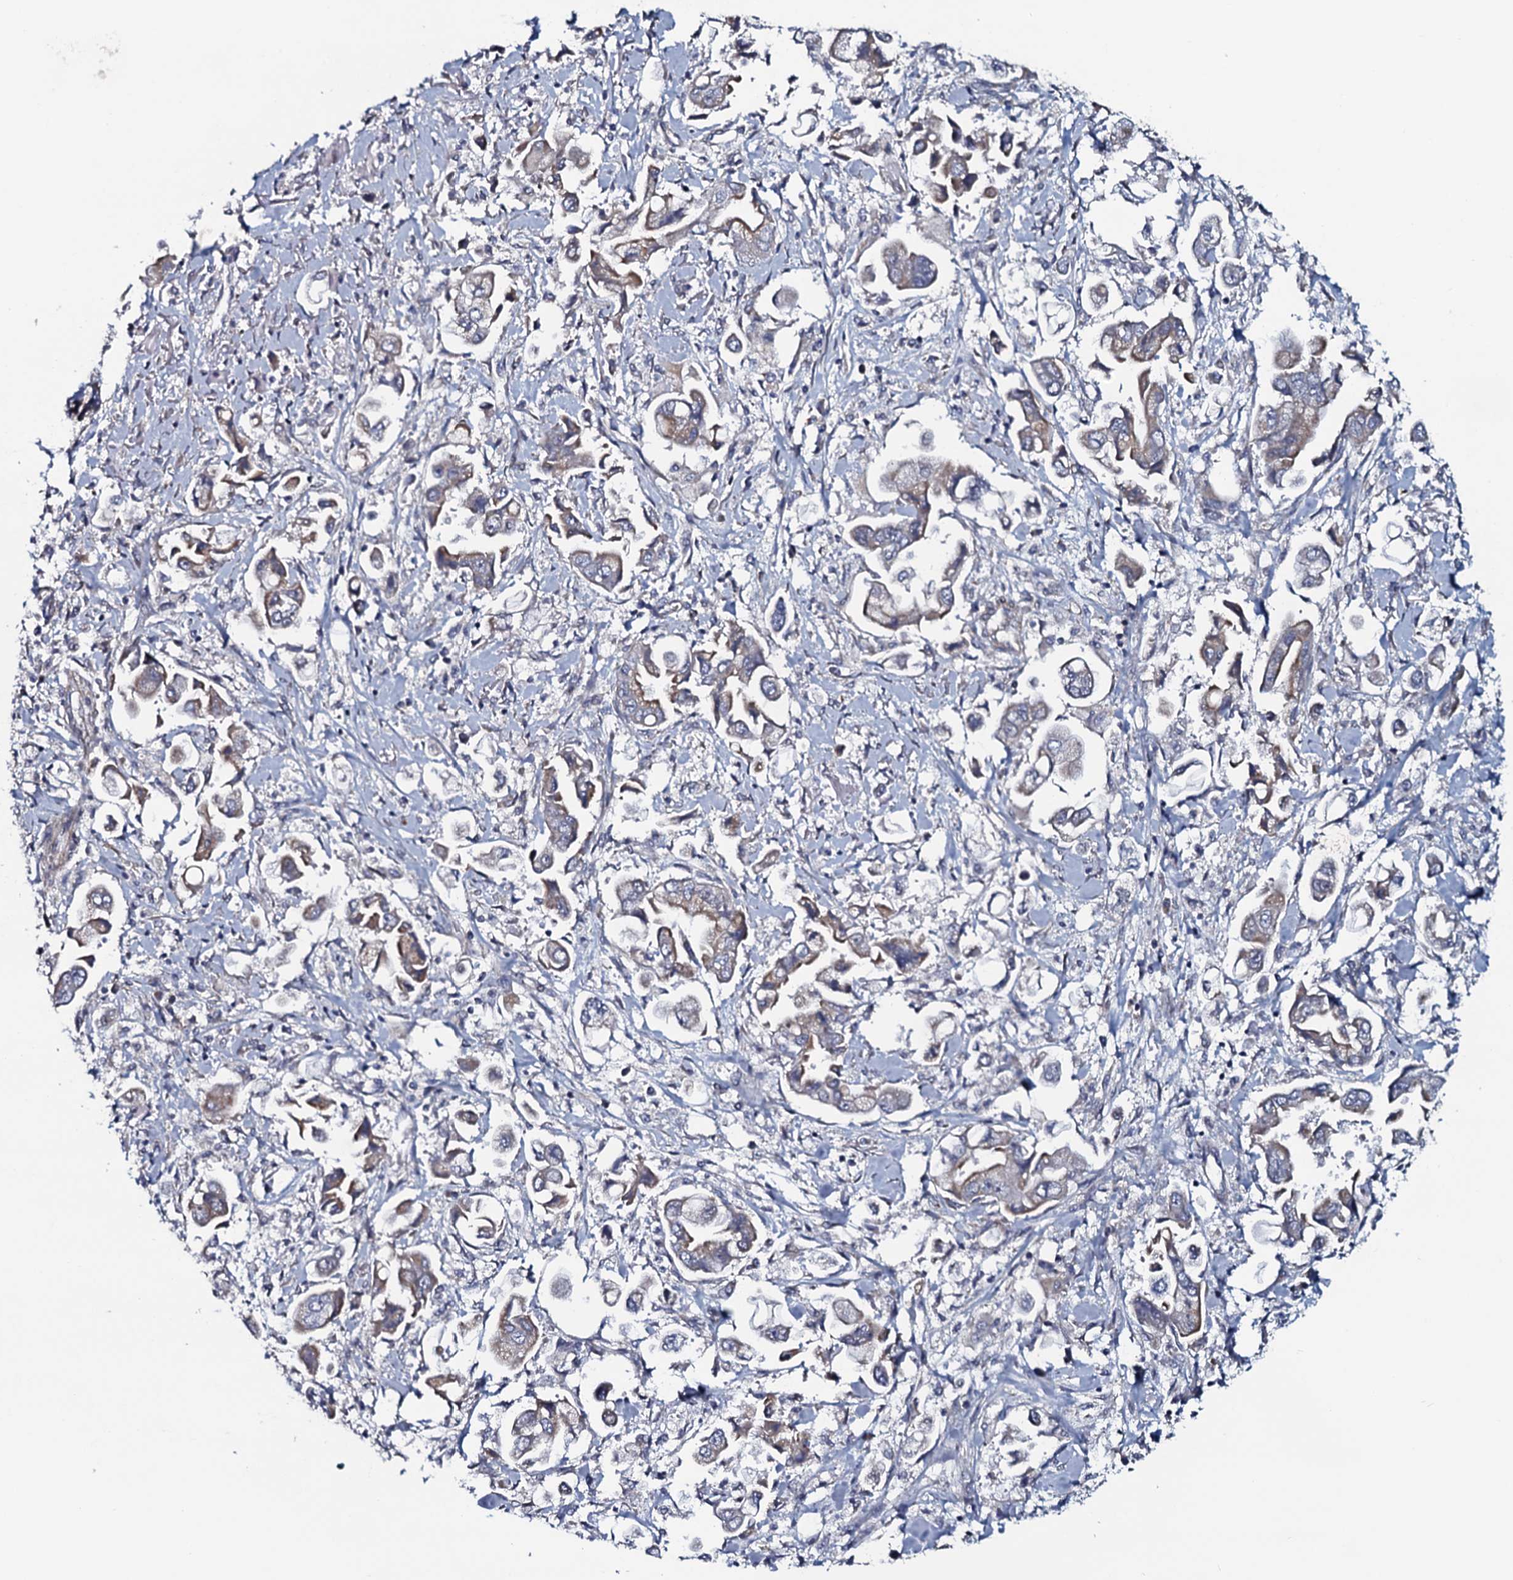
{"staining": {"intensity": "weak", "quantity": "25%-75%", "location": "cytoplasmic/membranous"}, "tissue": "stomach cancer", "cell_type": "Tumor cells", "image_type": "cancer", "snomed": [{"axis": "morphology", "description": "Adenocarcinoma, NOS"}, {"axis": "topography", "description": "Stomach"}], "caption": "This histopathology image displays immunohistochemistry (IHC) staining of human adenocarcinoma (stomach), with low weak cytoplasmic/membranous expression in approximately 25%-75% of tumor cells.", "gene": "KCTD4", "patient": {"sex": "male", "age": 62}}